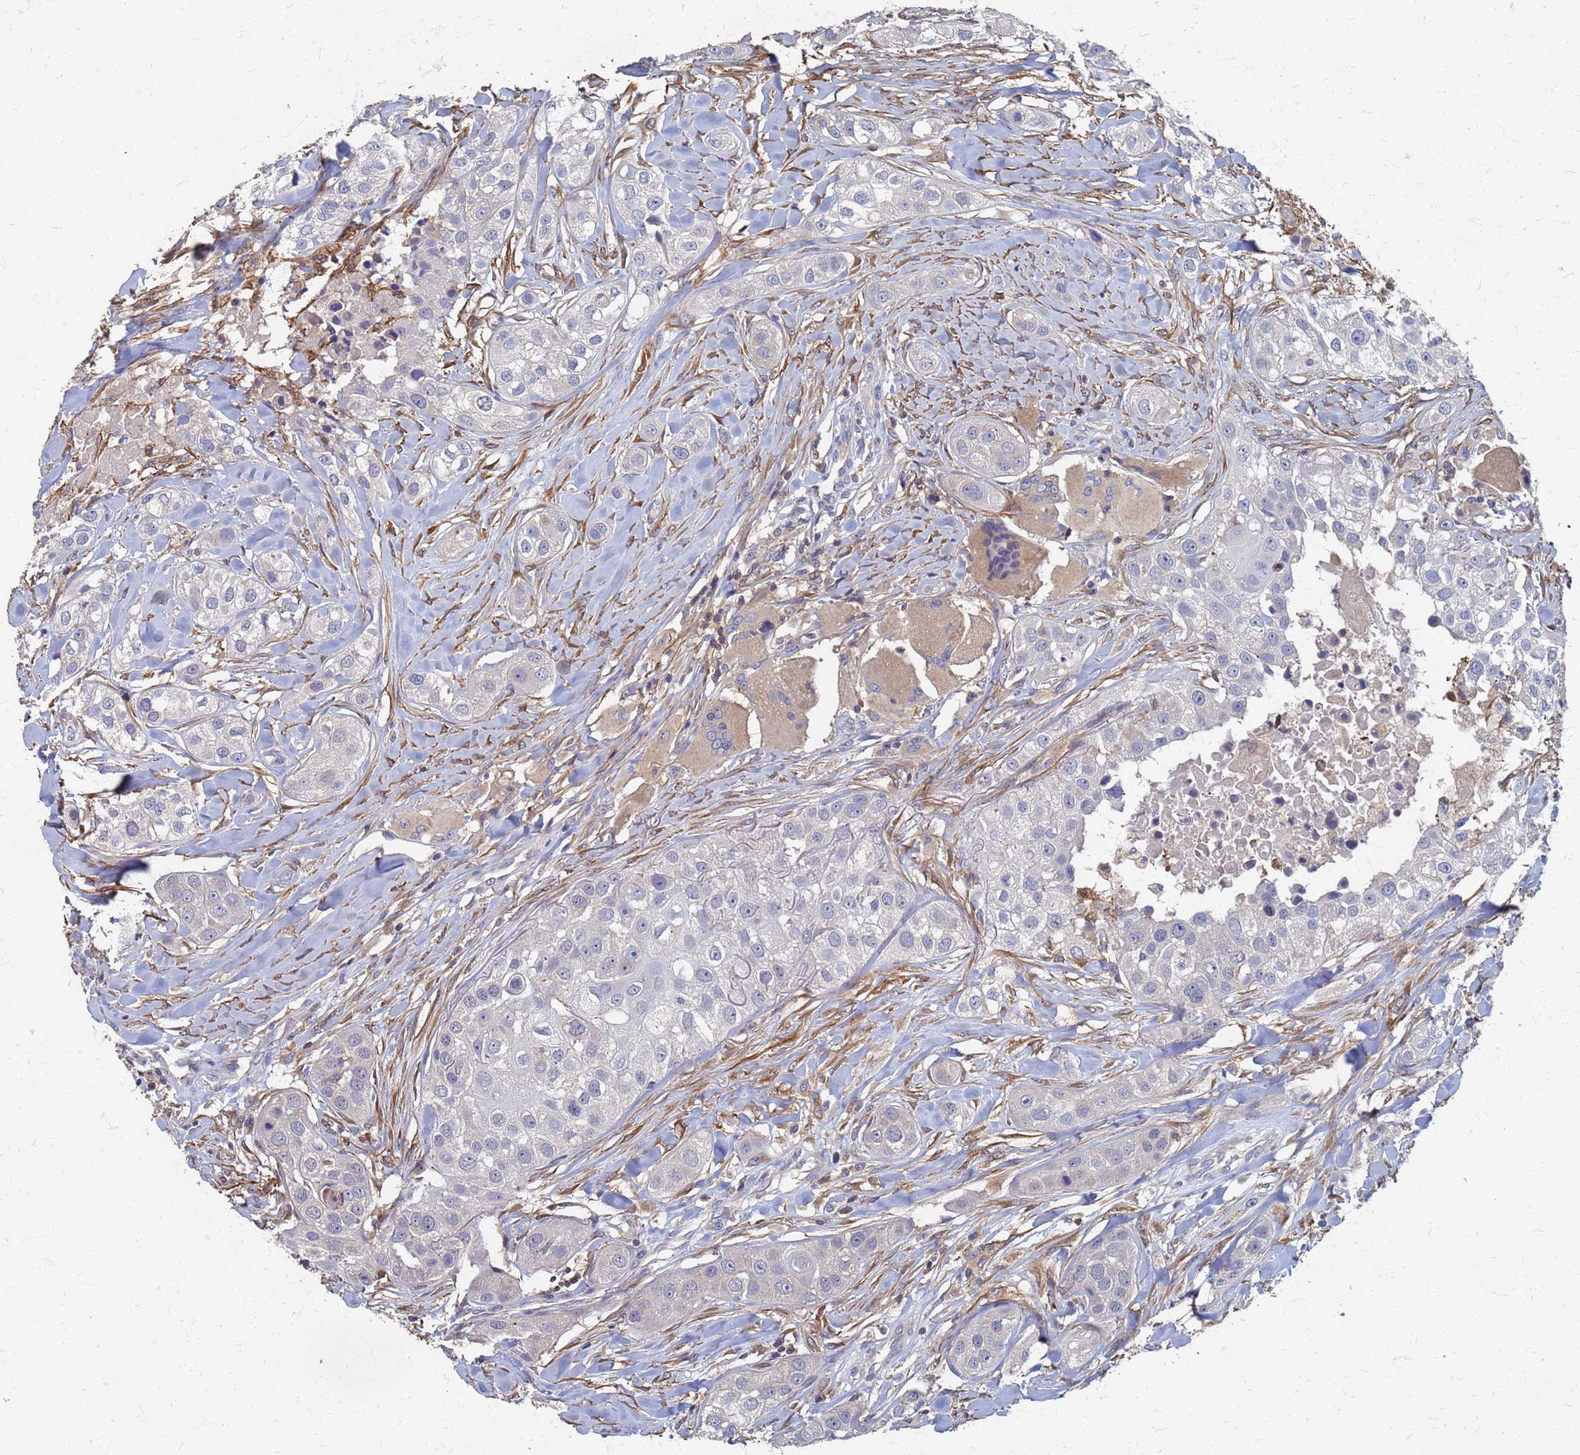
{"staining": {"intensity": "negative", "quantity": "none", "location": "none"}, "tissue": "head and neck cancer", "cell_type": "Tumor cells", "image_type": "cancer", "snomed": [{"axis": "morphology", "description": "Normal tissue, NOS"}, {"axis": "morphology", "description": "Squamous cell carcinoma, NOS"}, {"axis": "topography", "description": "Skeletal muscle"}, {"axis": "topography", "description": "Head-Neck"}], "caption": "This is an immunohistochemistry (IHC) micrograph of head and neck cancer (squamous cell carcinoma). There is no expression in tumor cells.", "gene": "KRCC1", "patient": {"sex": "male", "age": 51}}